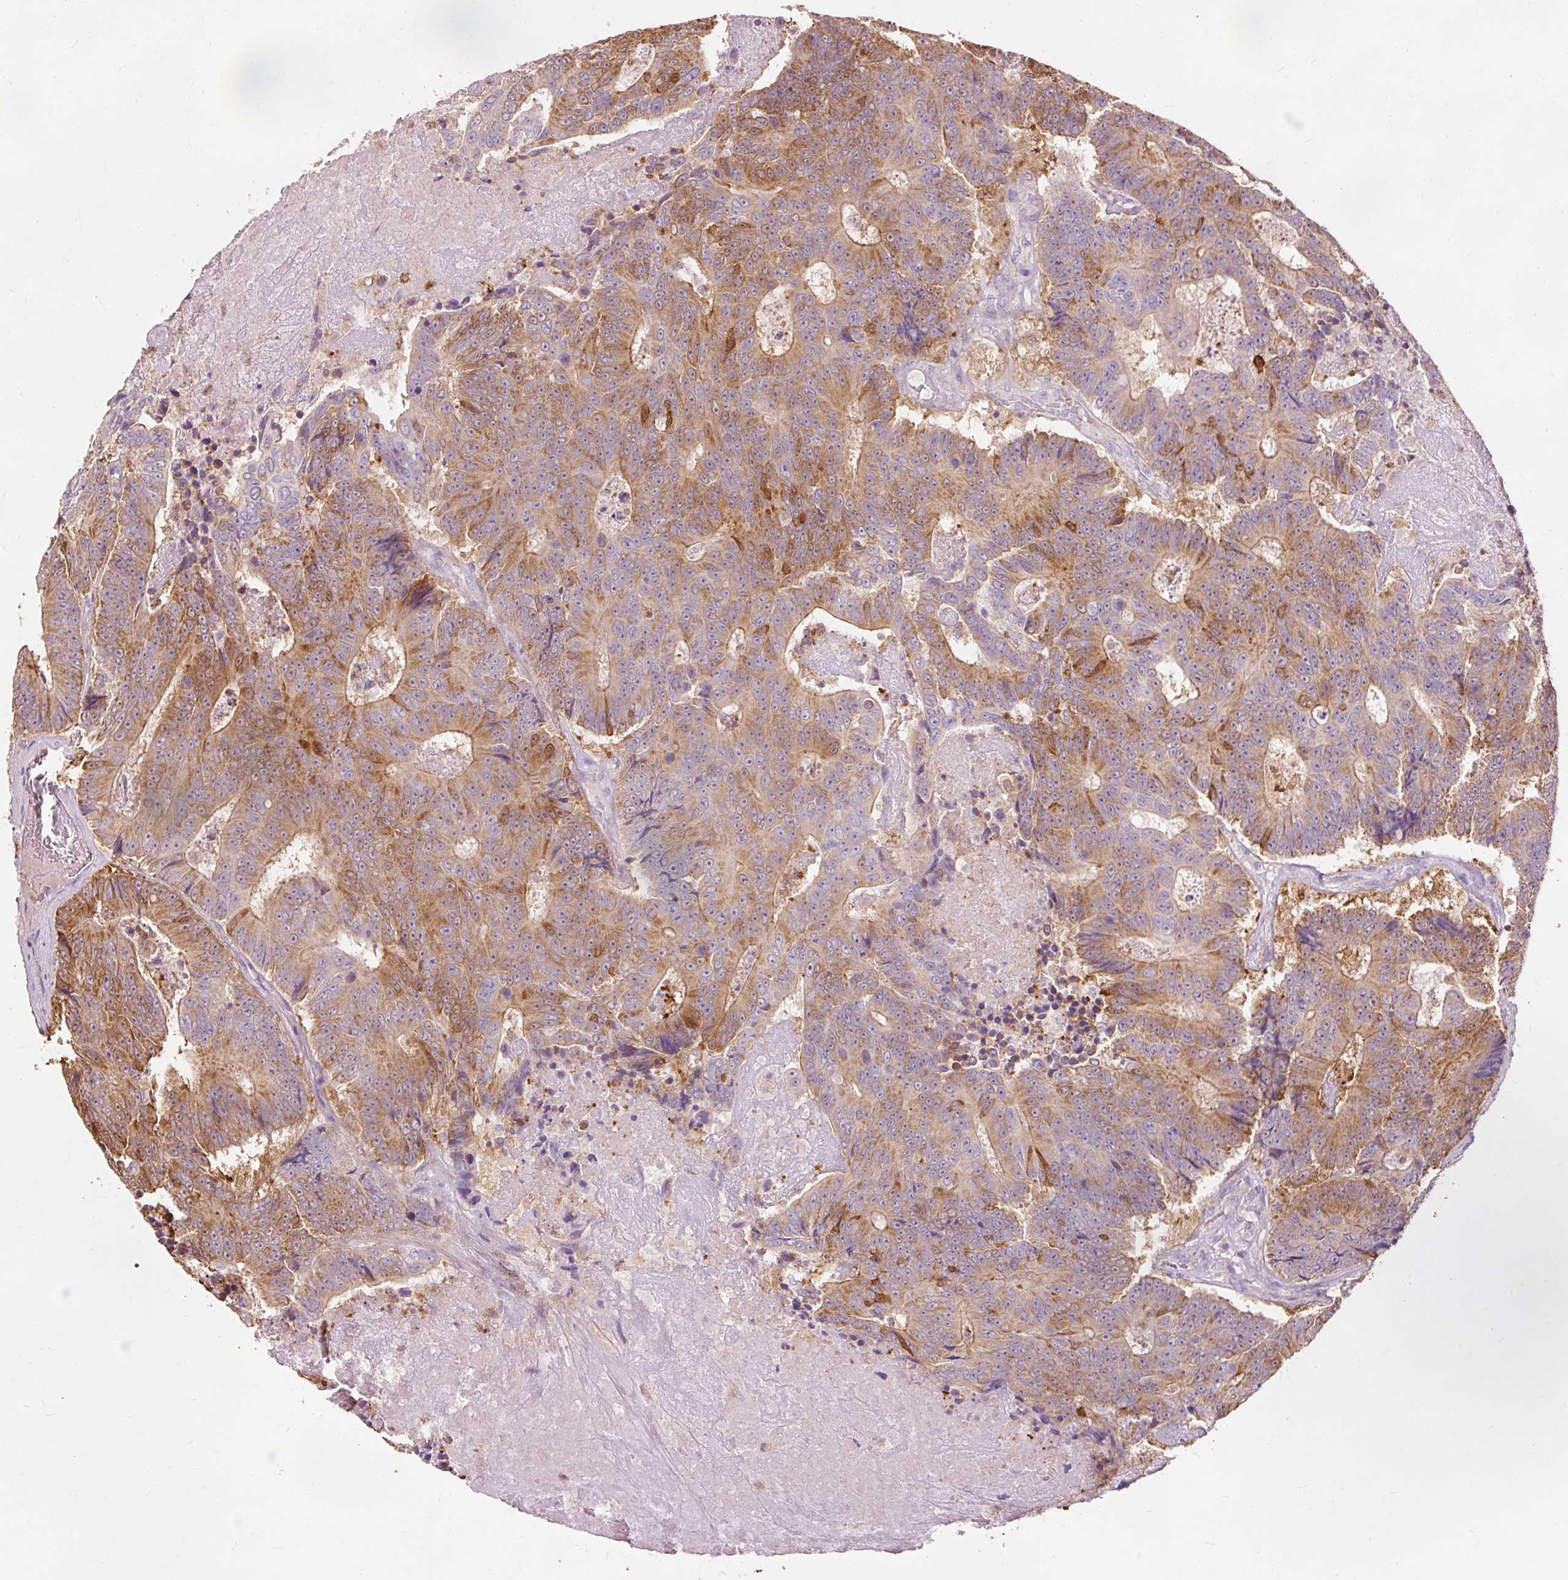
{"staining": {"intensity": "moderate", "quantity": "25%-75%", "location": "cytoplasmic/membranous"}, "tissue": "colorectal cancer", "cell_type": "Tumor cells", "image_type": "cancer", "snomed": [{"axis": "morphology", "description": "Adenocarcinoma, NOS"}, {"axis": "topography", "description": "Colon"}], "caption": "A histopathology image of colorectal cancer (adenocarcinoma) stained for a protein displays moderate cytoplasmic/membranous brown staining in tumor cells.", "gene": "PRDX5", "patient": {"sex": "male", "age": 83}}